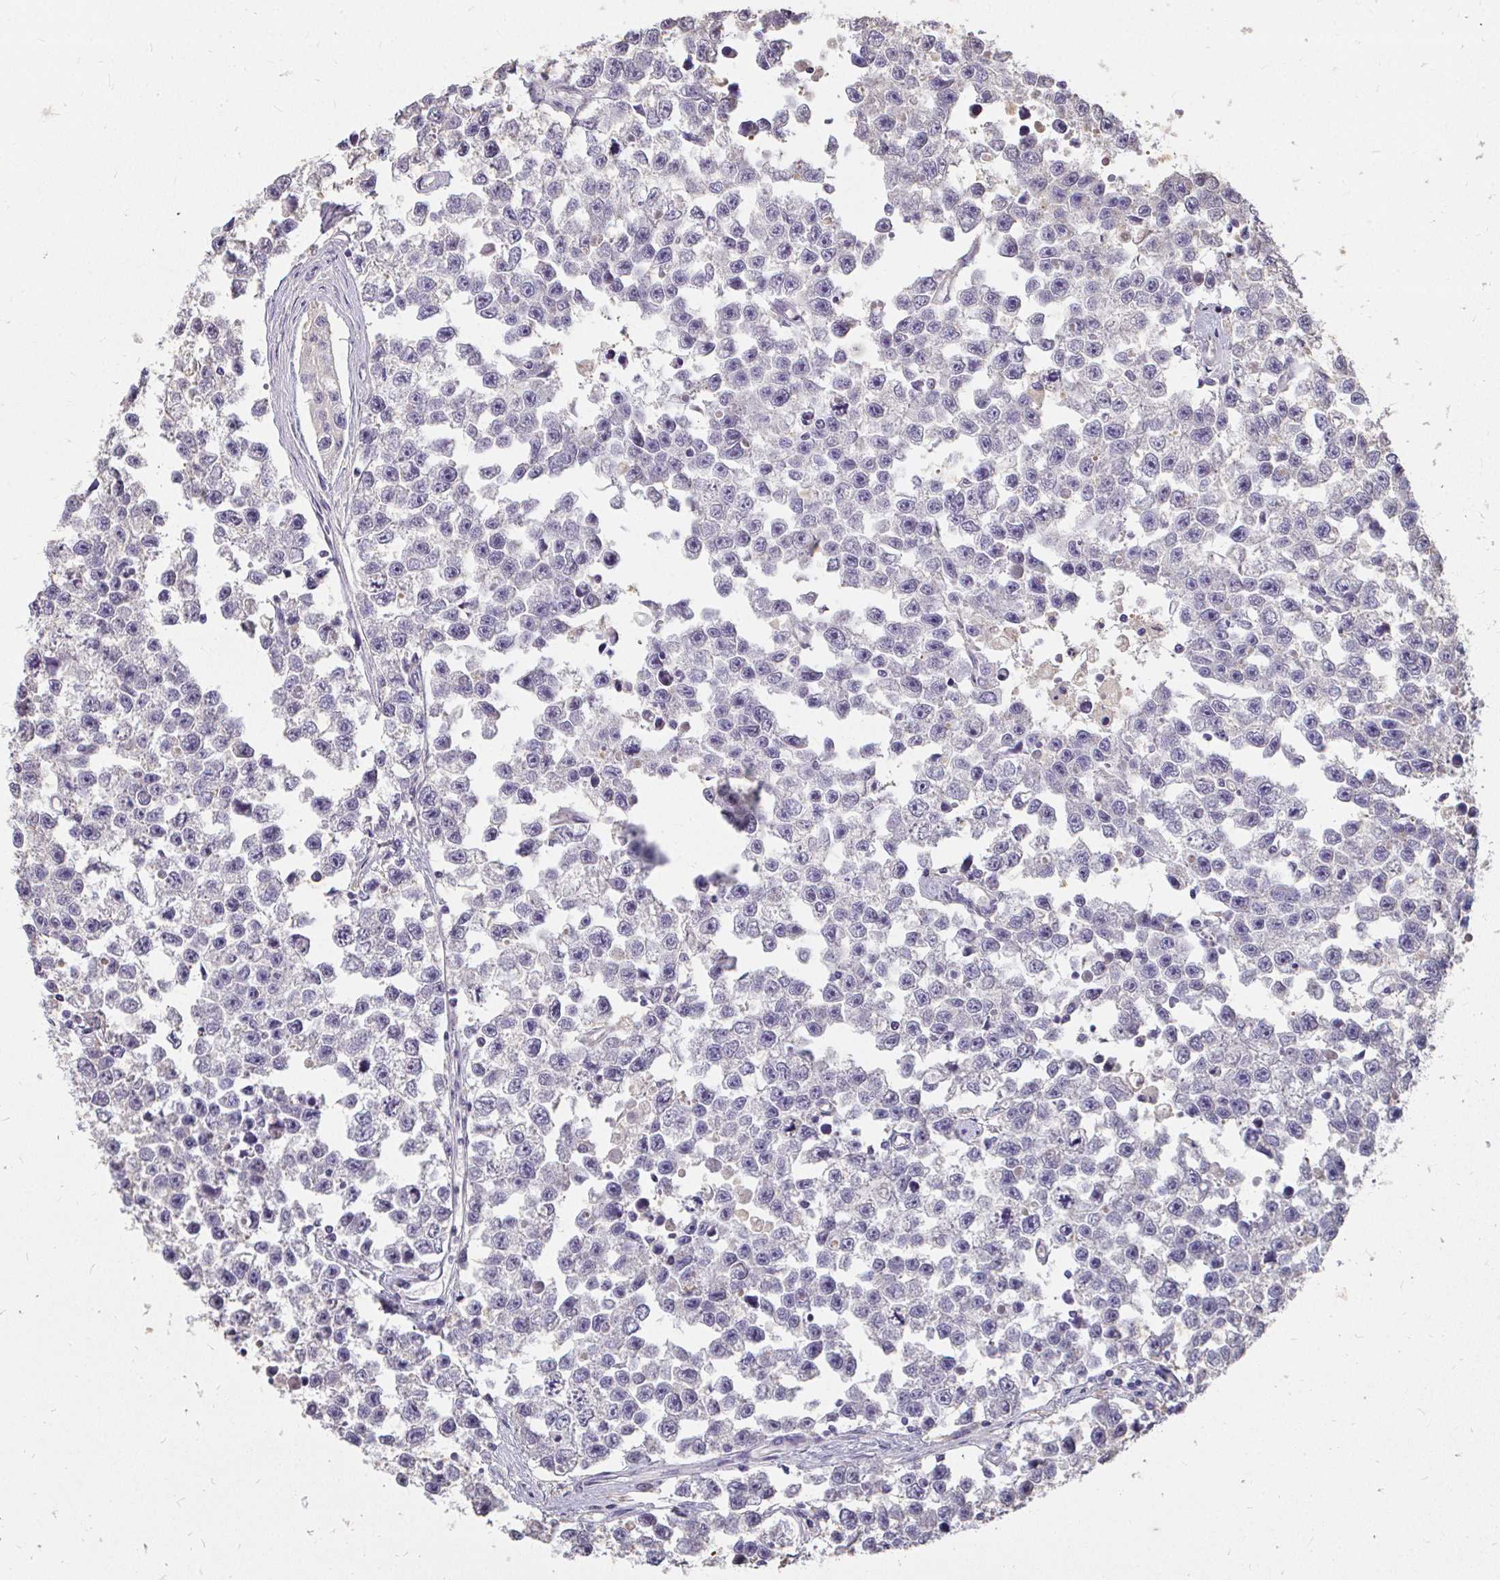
{"staining": {"intensity": "negative", "quantity": "none", "location": "none"}, "tissue": "testis cancer", "cell_type": "Tumor cells", "image_type": "cancer", "snomed": [{"axis": "morphology", "description": "Seminoma, NOS"}, {"axis": "topography", "description": "Testis"}], "caption": "The image exhibits no significant expression in tumor cells of testis seminoma.", "gene": "LOXL4", "patient": {"sex": "male", "age": 26}}